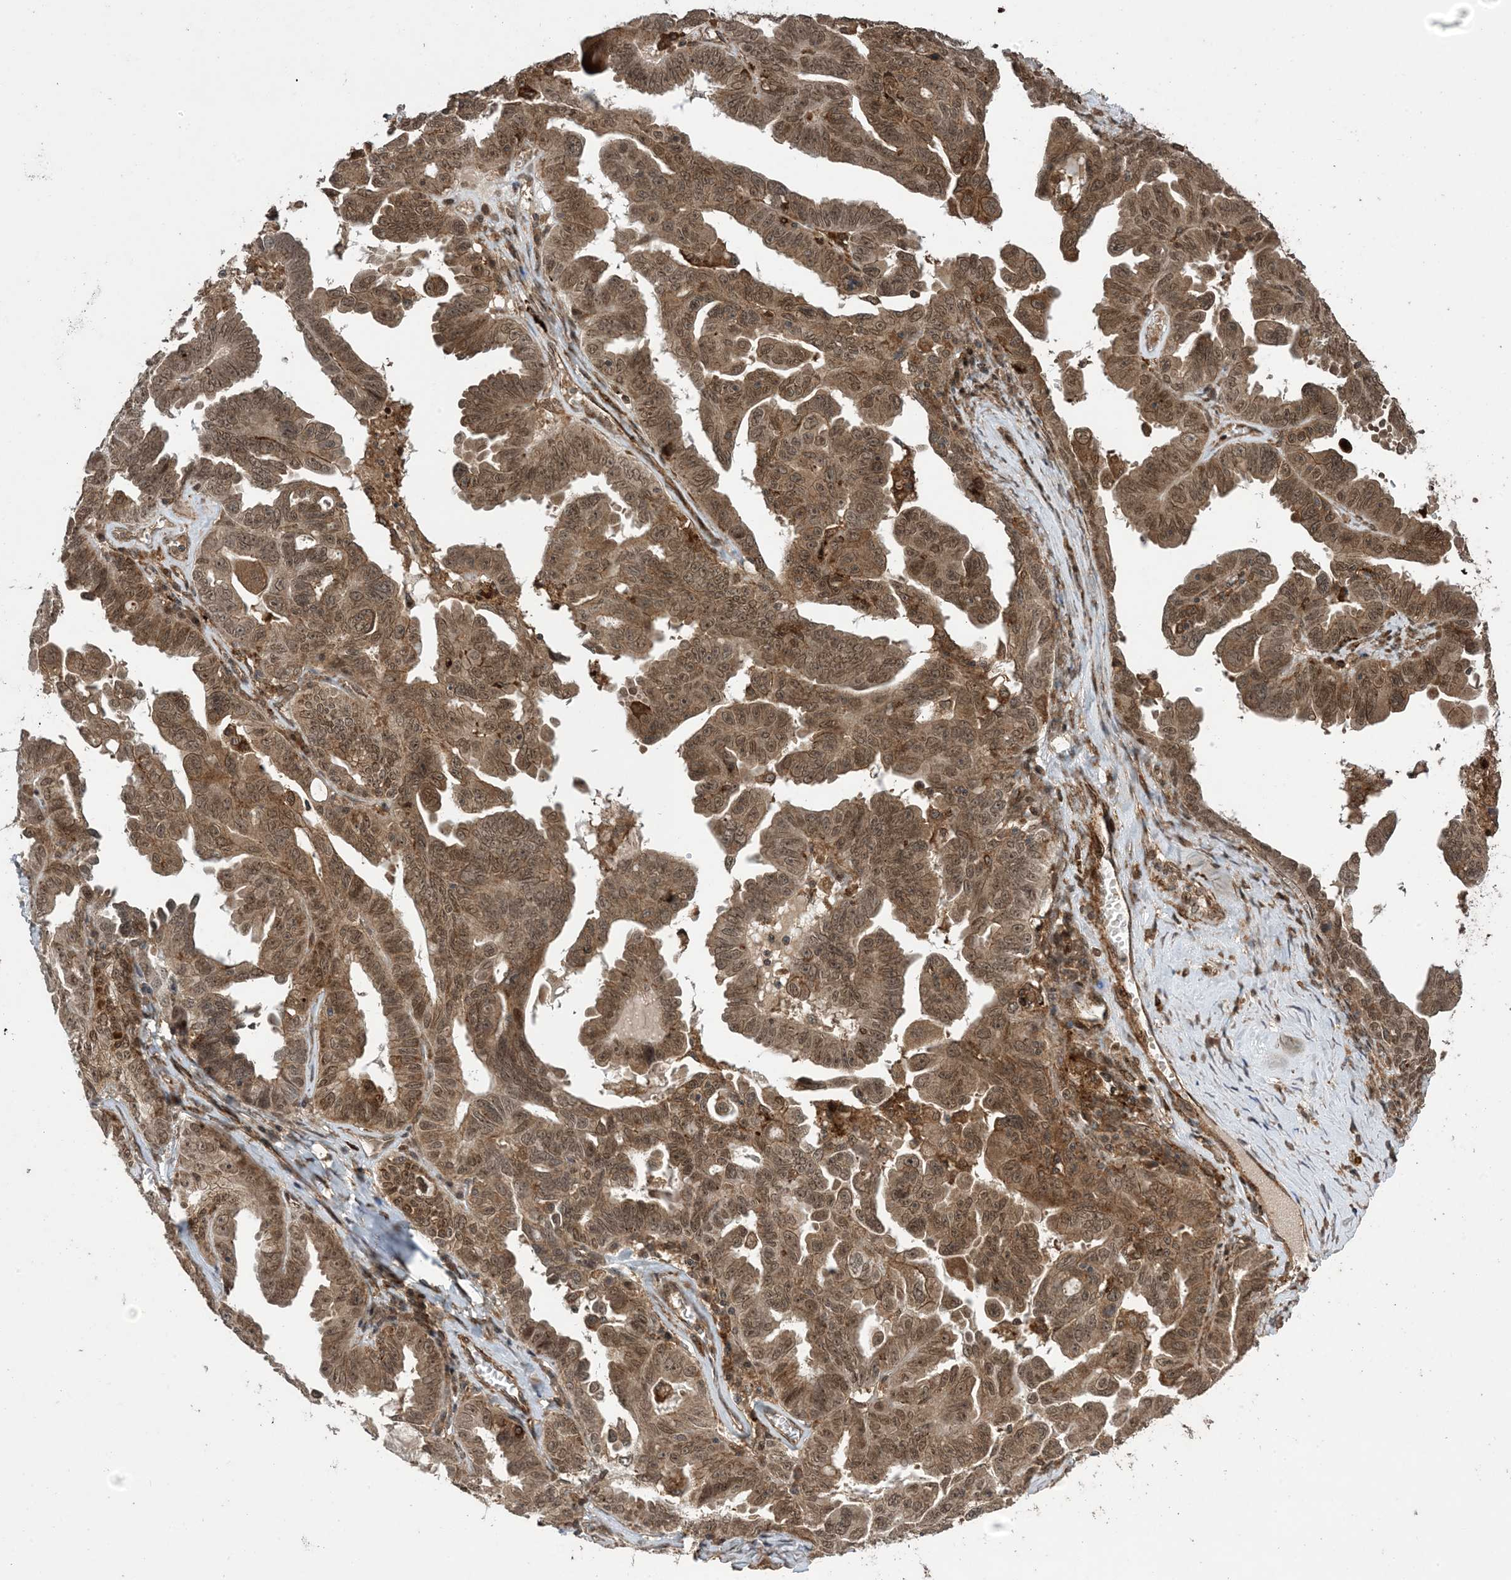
{"staining": {"intensity": "moderate", "quantity": ">75%", "location": "cytoplasmic/membranous,nuclear"}, "tissue": "ovarian cancer", "cell_type": "Tumor cells", "image_type": "cancer", "snomed": [{"axis": "morphology", "description": "Carcinoma, endometroid"}, {"axis": "topography", "description": "Ovary"}], "caption": "Immunohistochemistry (IHC) image of ovarian cancer (endometroid carcinoma) stained for a protein (brown), which exhibits medium levels of moderate cytoplasmic/membranous and nuclear positivity in approximately >75% of tumor cells.", "gene": "ZNF511", "patient": {"sex": "female", "age": 62}}